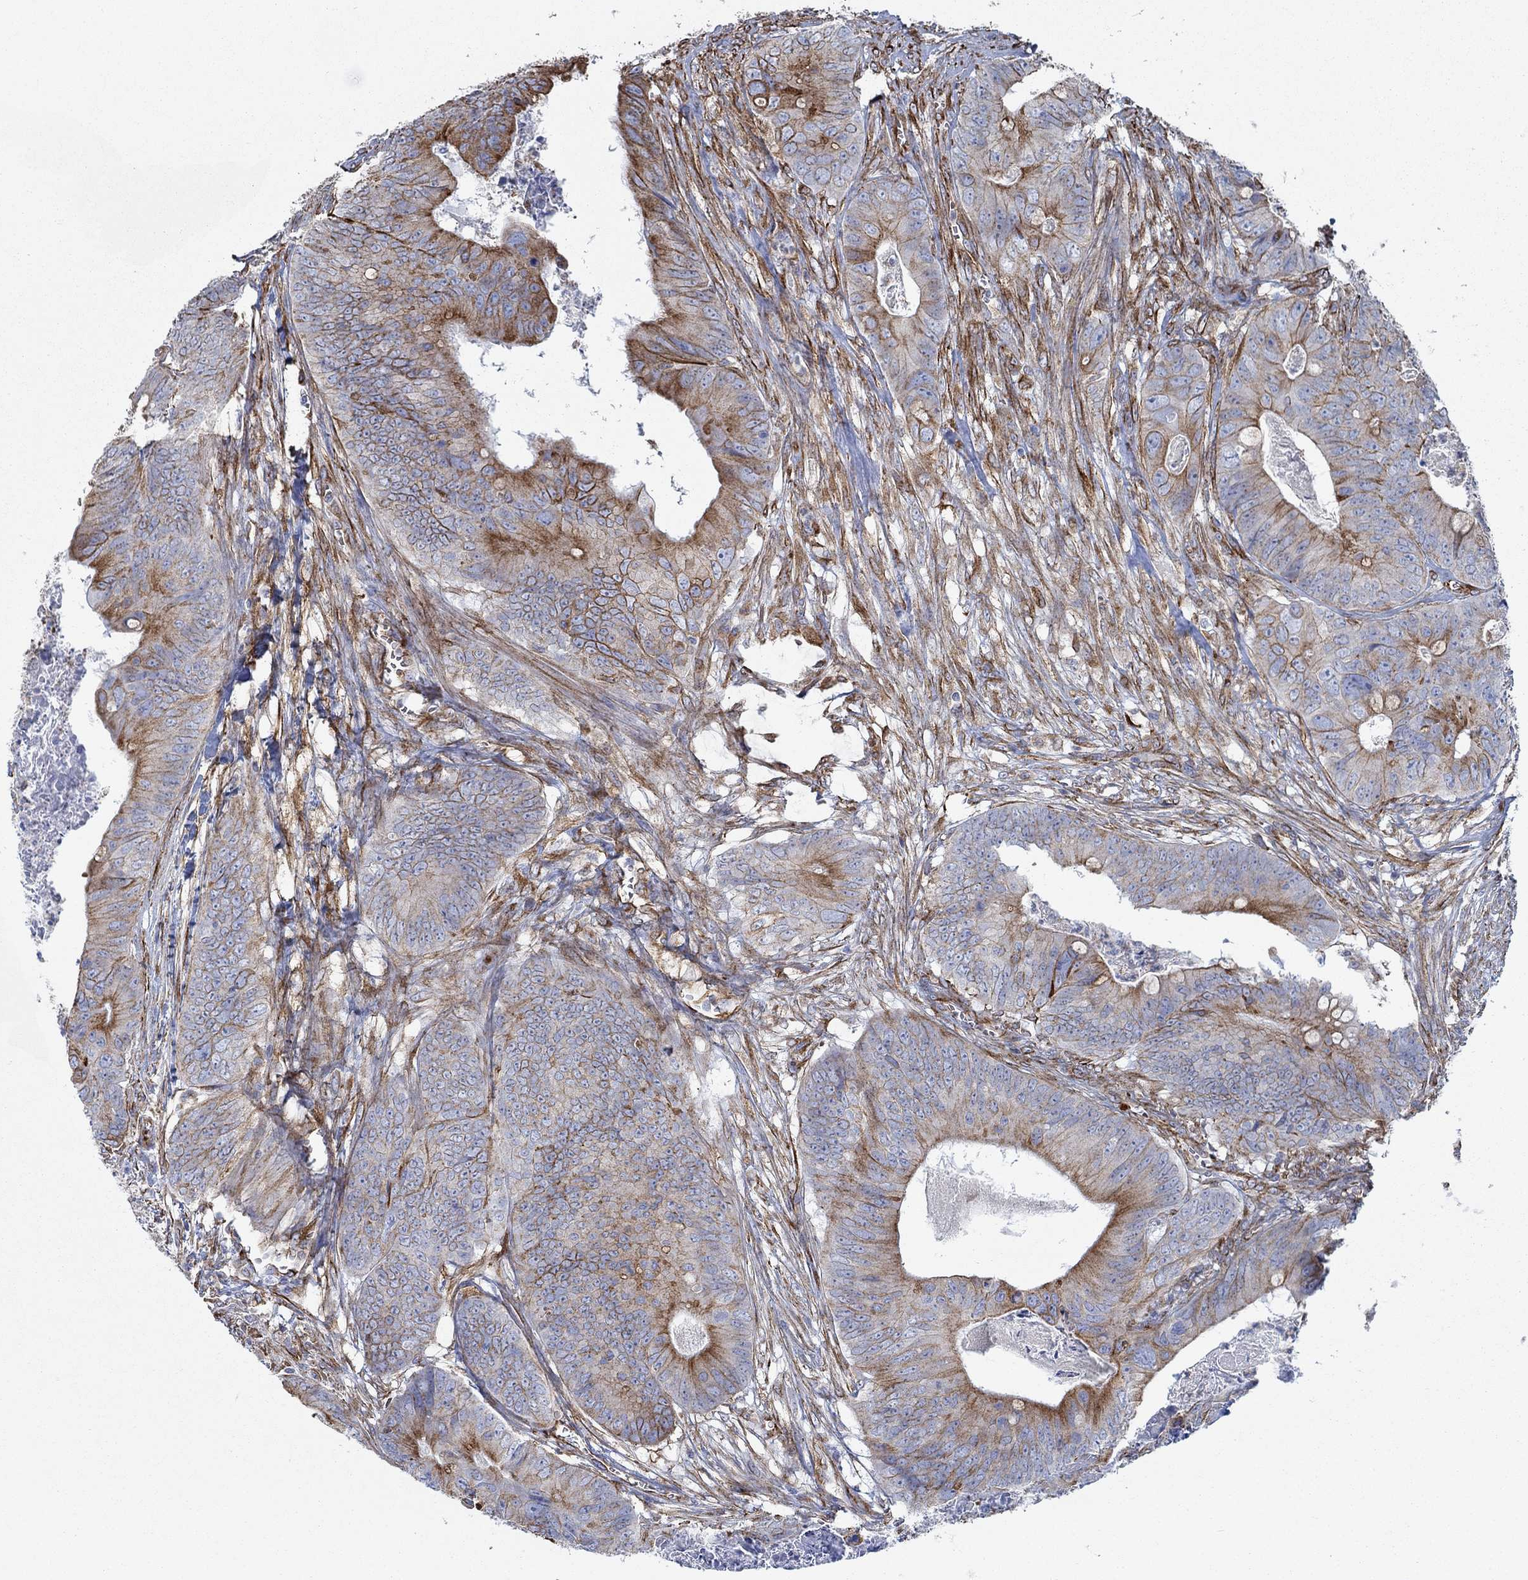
{"staining": {"intensity": "strong", "quantity": "25%-75%", "location": "cytoplasmic/membranous"}, "tissue": "colorectal cancer", "cell_type": "Tumor cells", "image_type": "cancer", "snomed": [{"axis": "morphology", "description": "Adenocarcinoma, NOS"}, {"axis": "topography", "description": "Colon"}], "caption": "Immunohistochemical staining of human colorectal cancer (adenocarcinoma) shows strong cytoplasmic/membranous protein positivity in about 25%-75% of tumor cells.", "gene": "STC2", "patient": {"sex": "male", "age": 84}}